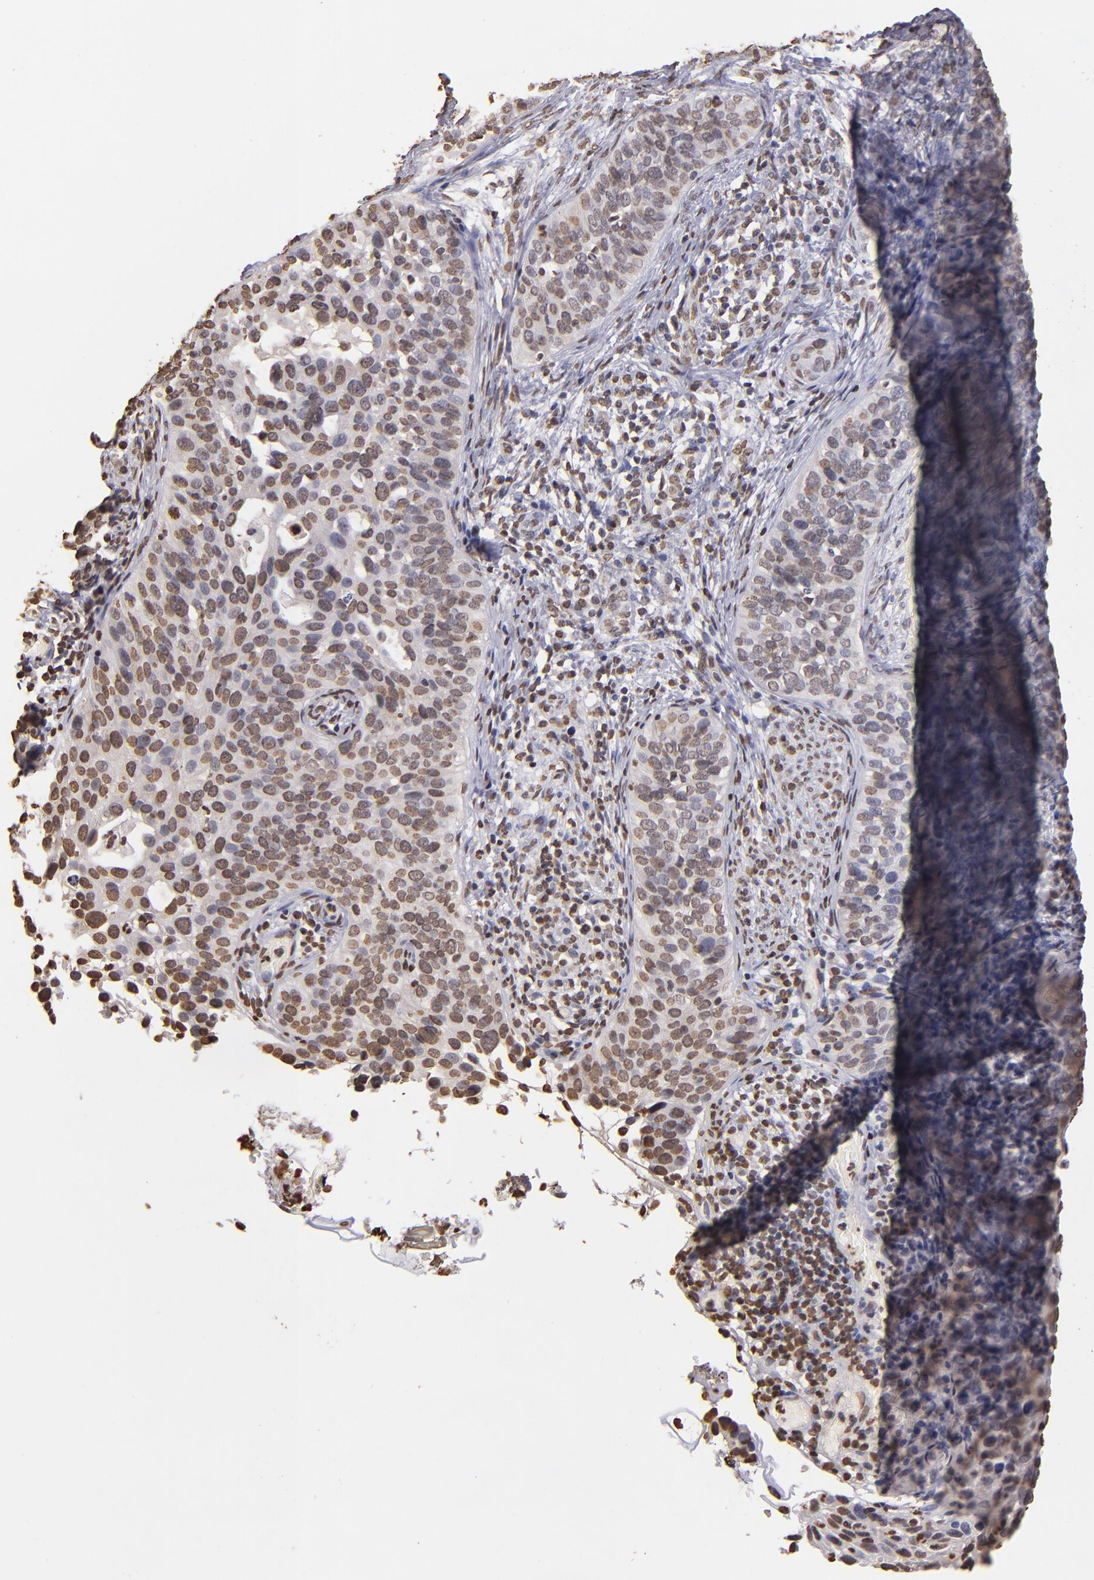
{"staining": {"intensity": "weak", "quantity": "25%-75%", "location": "nuclear"}, "tissue": "cervical cancer", "cell_type": "Tumor cells", "image_type": "cancer", "snomed": [{"axis": "morphology", "description": "Squamous cell carcinoma, NOS"}, {"axis": "topography", "description": "Cervix"}], "caption": "DAB (3,3'-diaminobenzidine) immunohistochemical staining of human cervical squamous cell carcinoma displays weak nuclear protein staining in approximately 25%-75% of tumor cells. Using DAB (3,3'-diaminobenzidine) (brown) and hematoxylin (blue) stains, captured at high magnification using brightfield microscopy.", "gene": "LBX1", "patient": {"sex": "female", "age": 31}}